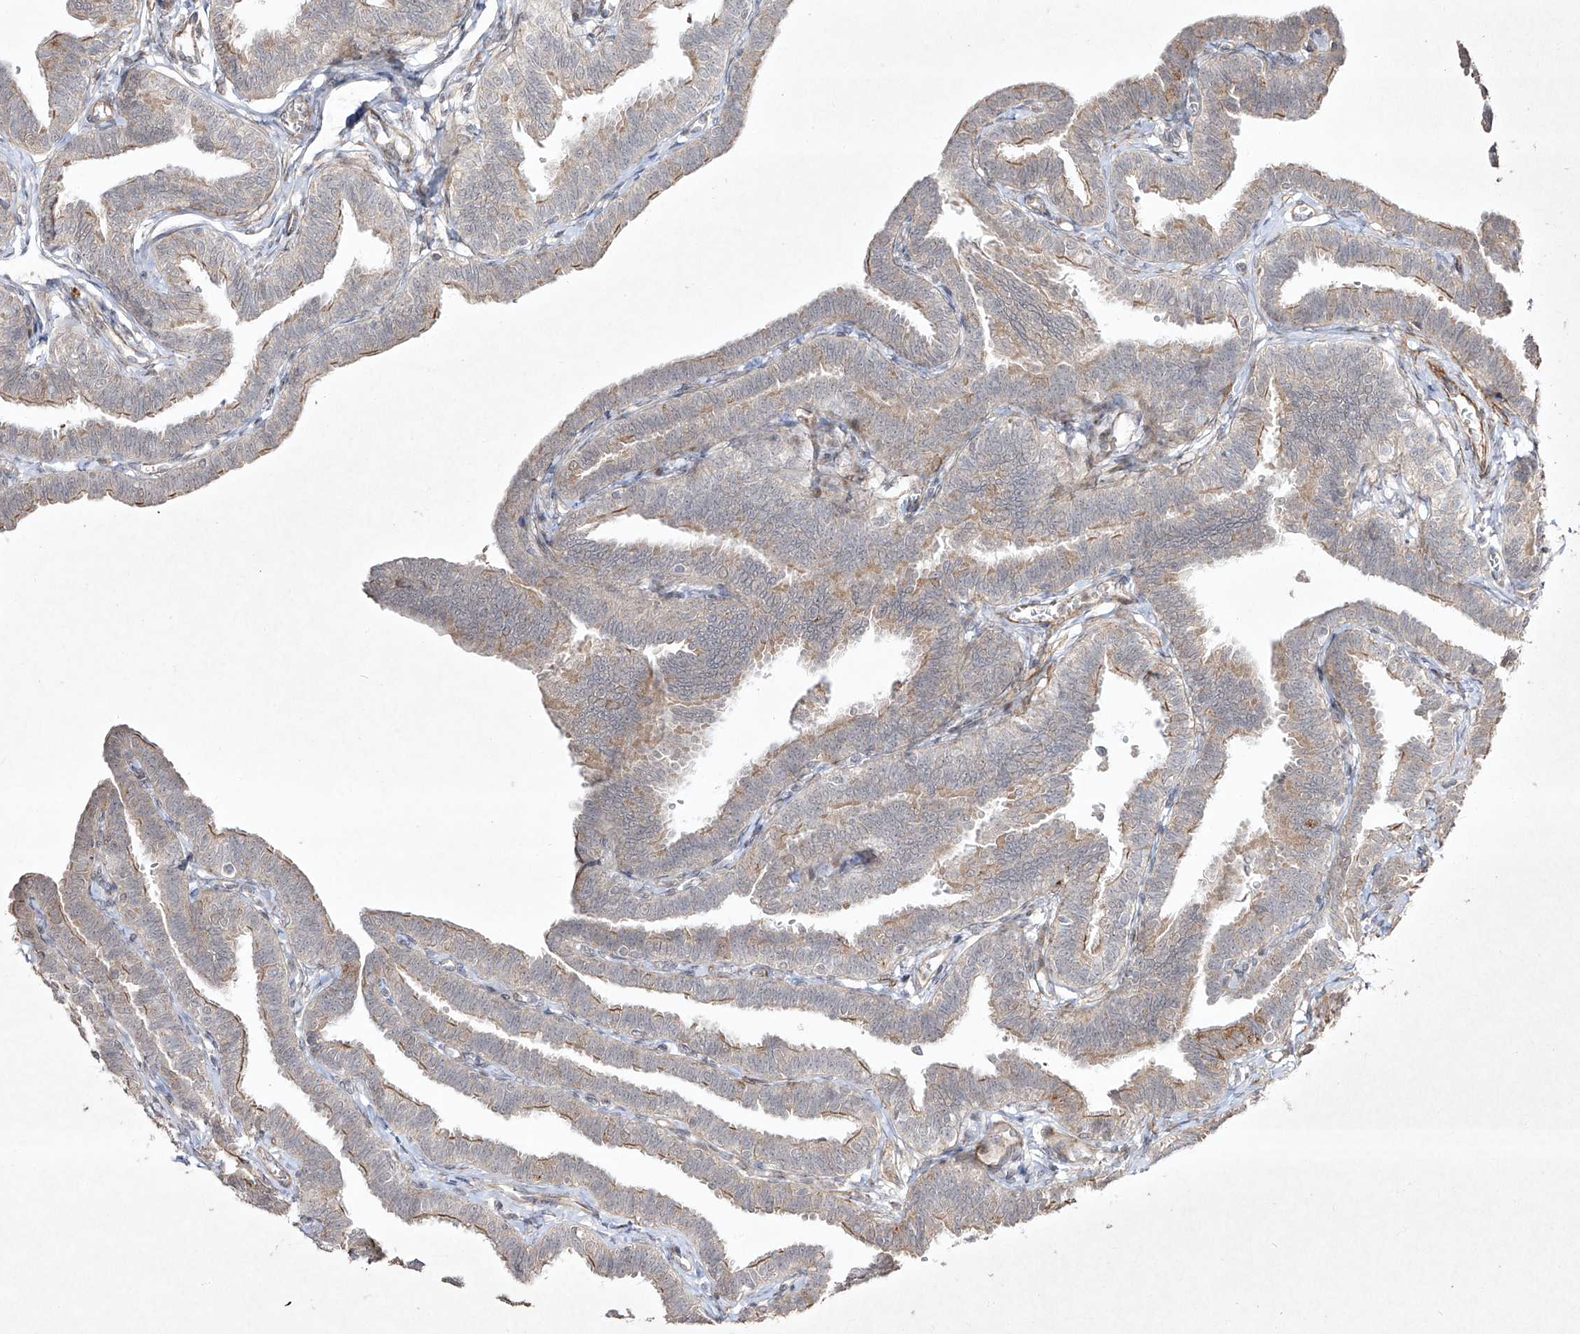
{"staining": {"intensity": "weak", "quantity": "25%-75%", "location": "cytoplasmic/membranous"}, "tissue": "fallopian tube", "cell_type": "Glandular cells", "image_type": "normal", "snomed": [{"axis": "morphology", "description": "Normal tissue, NOS"}, {"axis": "topography", "description": "Fallopian tube"}, {"axis": "topography", "description": "Ovary"}], "caption": "A brown stain labels weak cytoplasmic/membranous positivity of a protein in glandular cells of normal human fallopian tube. (brown staining indicates protein expression, while blue staining denotes nuclei).", "gene": "KDM1B", "patient": {"sex": "female", "age": 23}}